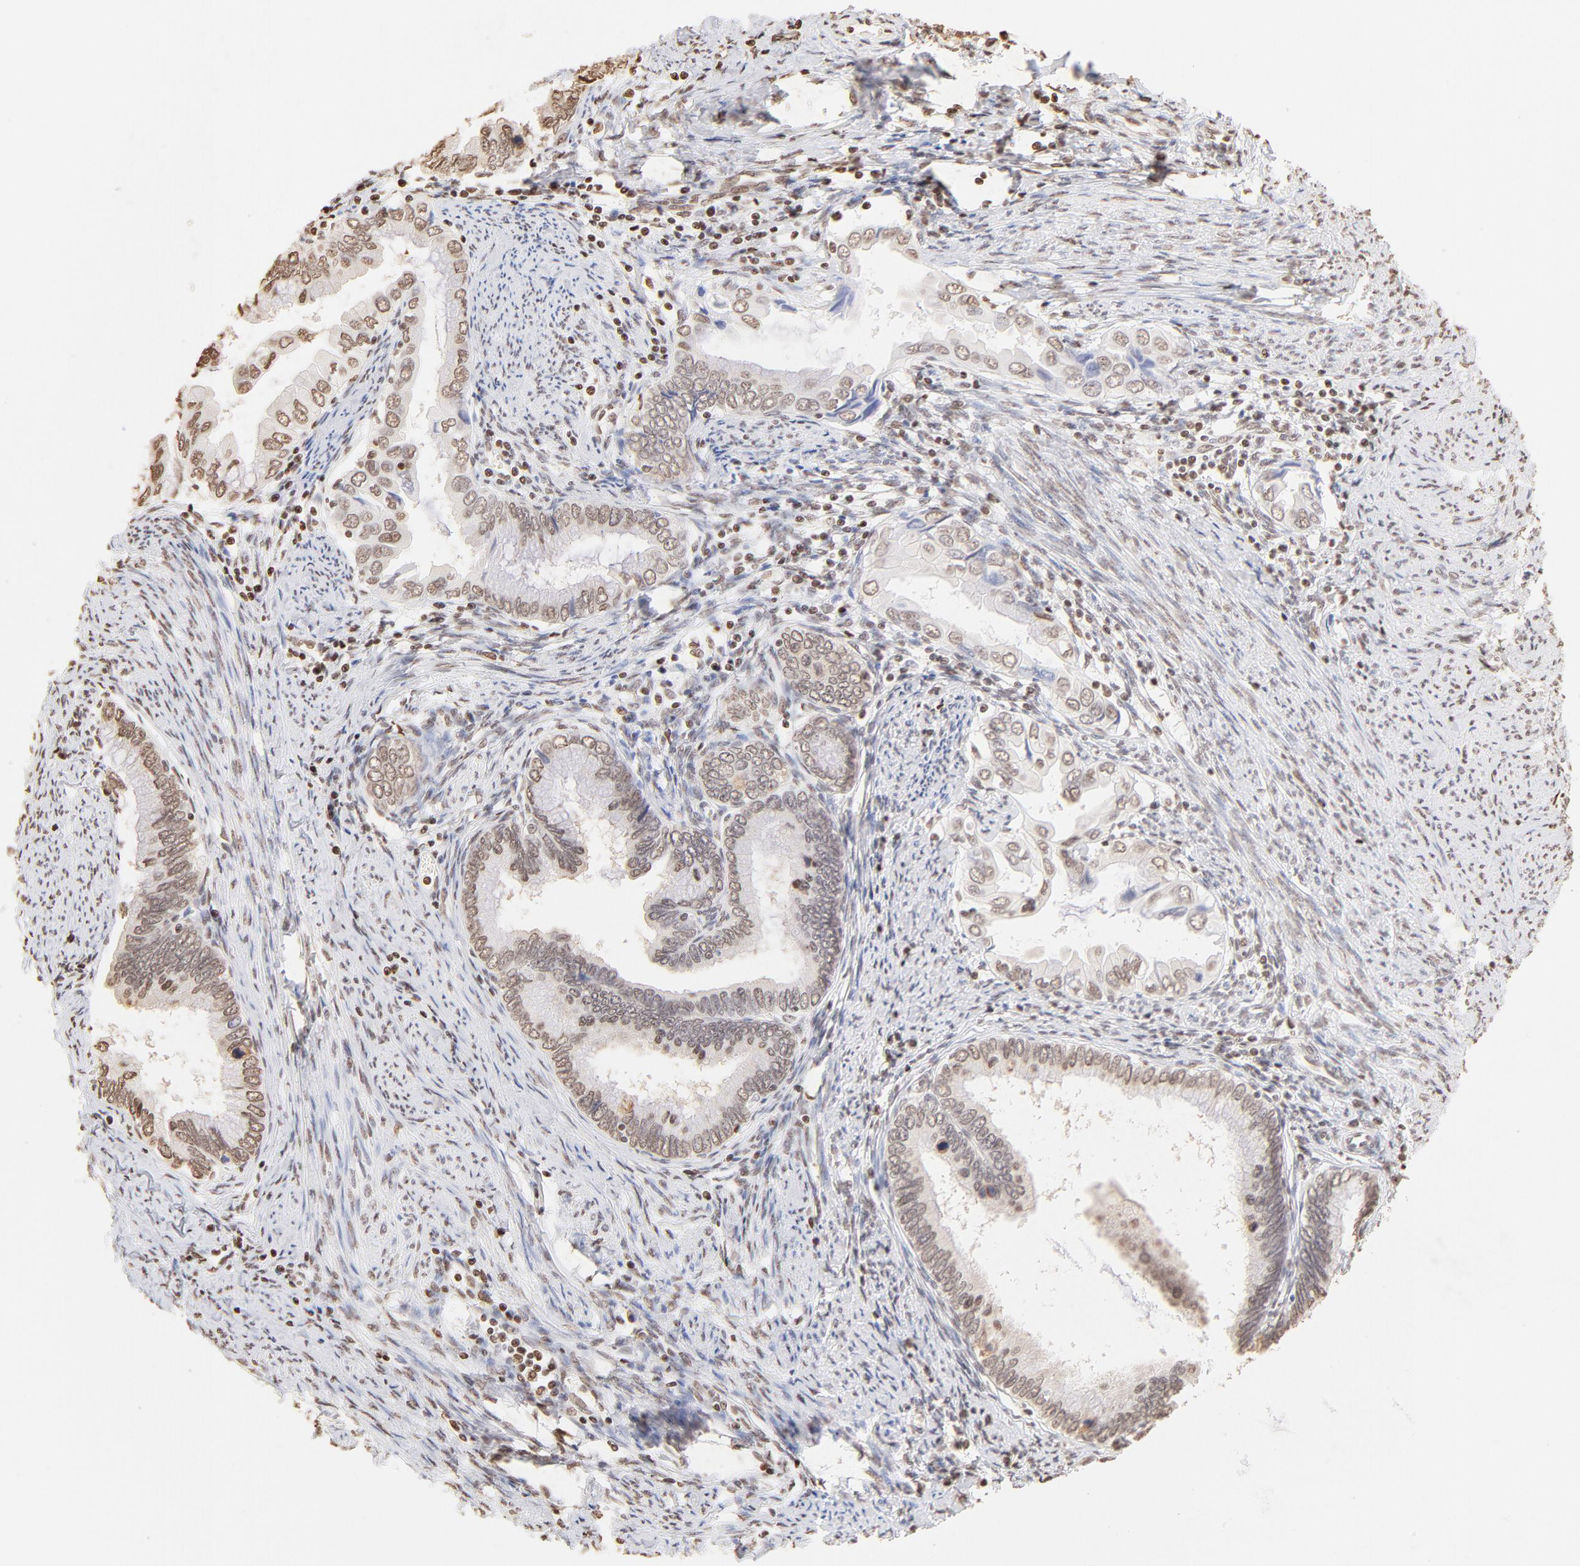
{"staining": {"intensity": "weak", "quantity": "25%-75%", "location": "cytoplasmic/membranous,nuclear"}, "tissue": "cervical cancer", "cell_type": "Tumor cells", "image_type": "cancer", "snomed": [{"axis": "morphology", "description": "Adenocarcinoma, NOS"}, {"axis": "topography", "description": "Cervix"}], "caption": "Human cervical cancer stained for a protein (brown) shows weak cytoplasmic/membranous and nuclear positive positivity in approximately 25%-75% of tumor cells.", "gene": "ZNF540", "patient": {"sex": "female", "age": 49}}